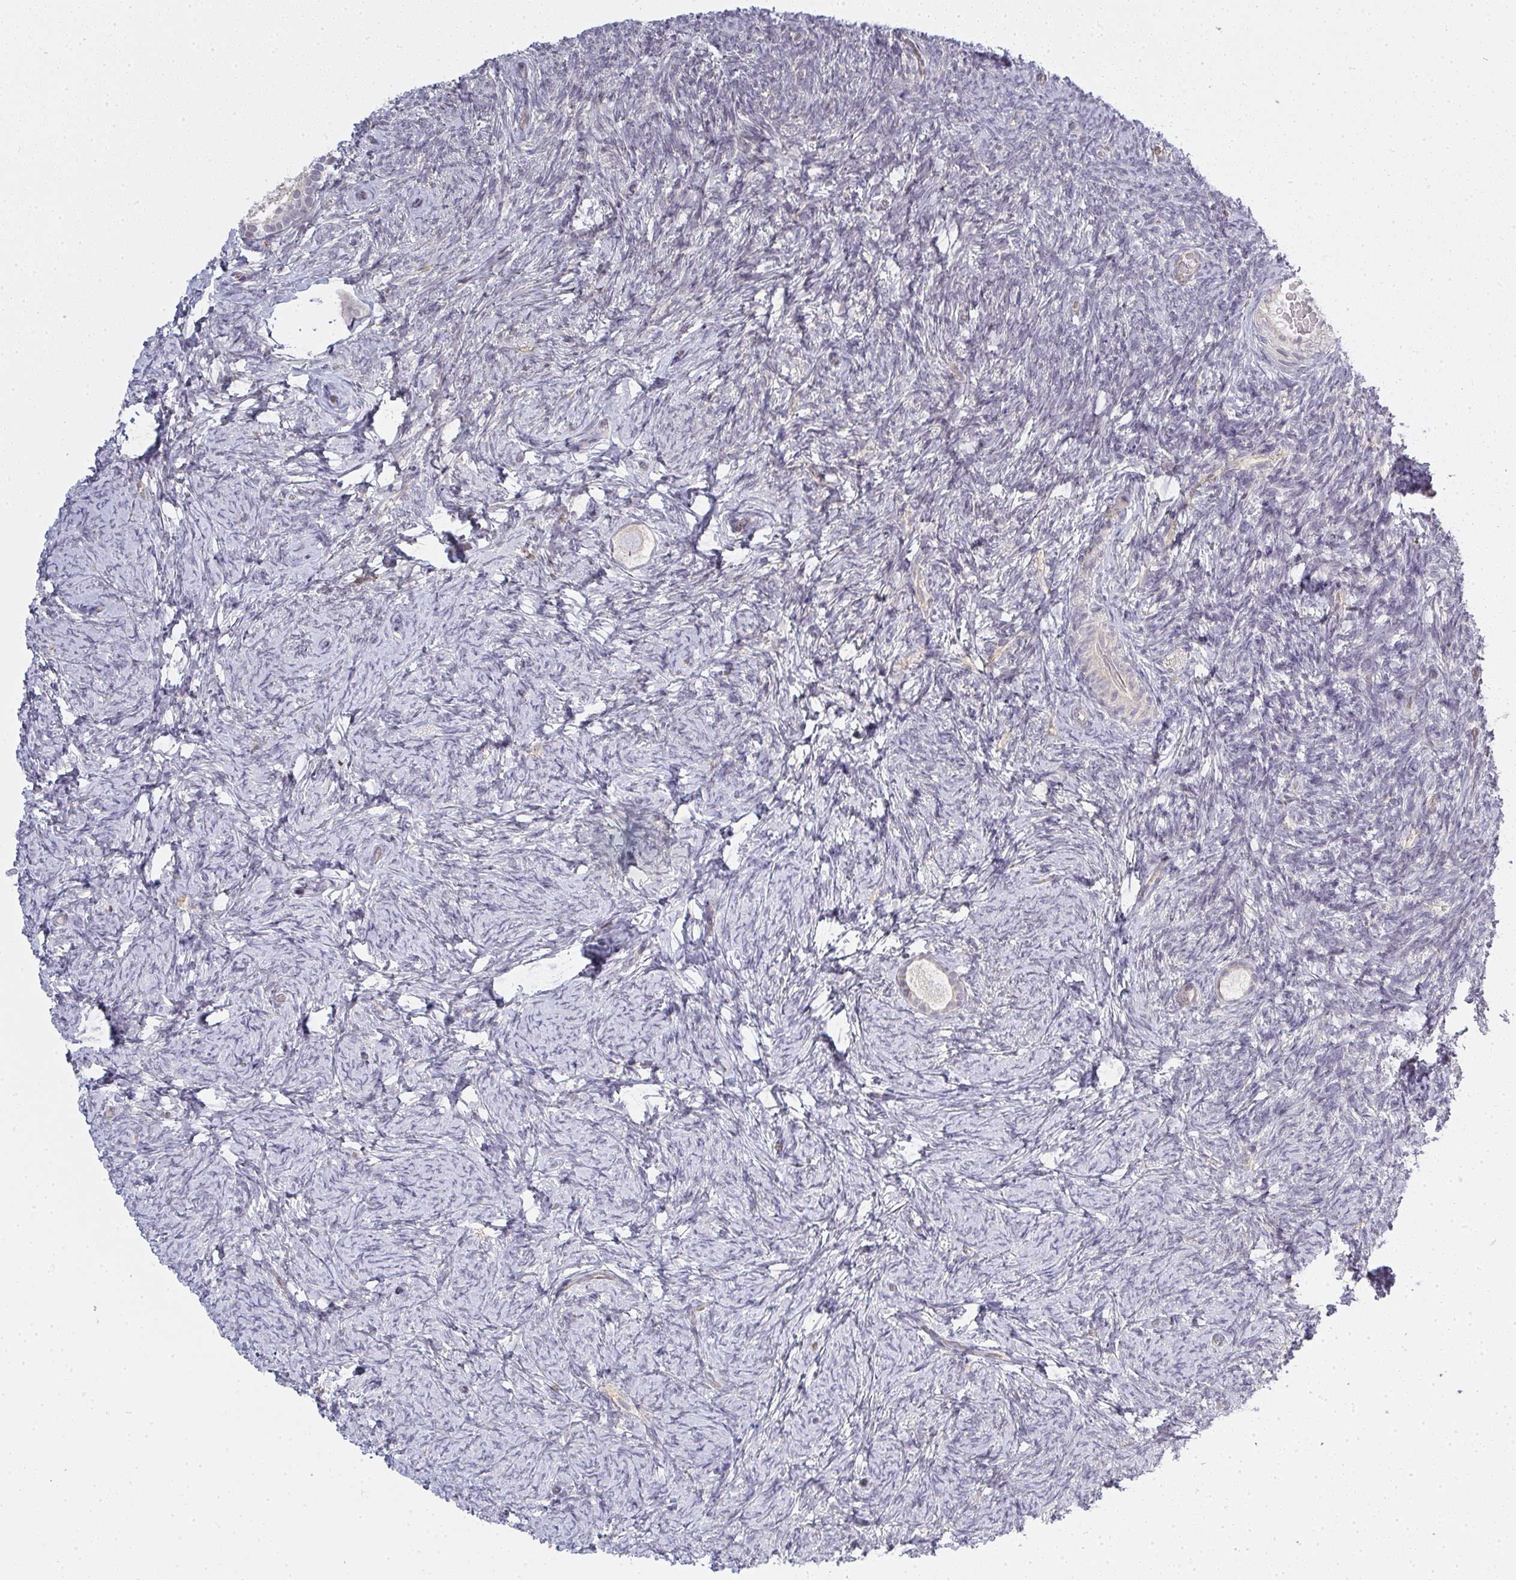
{"staining": {"intensity": "negative", "quantity": "none", "location": "none"}, "tissue": "ovary", "cell_type": "Follicle cells", "image_type": "normal", "snomed": [{"axis": "morphology", "description": "Normal tissue, NOS"}, {"axis": "topography", "description": "Ovary"}], "caption": "This image is of normal ovary stained with IHC to label a protein in brown with the nuclei are counter-stained blue. There is no positivity in follicle cells. (DAB (3,3'-diaminobenzidine) immunohistochemistry, high magnification).", "gene": "GSDMB", "patient": {"sex": "female", "age": 34}}